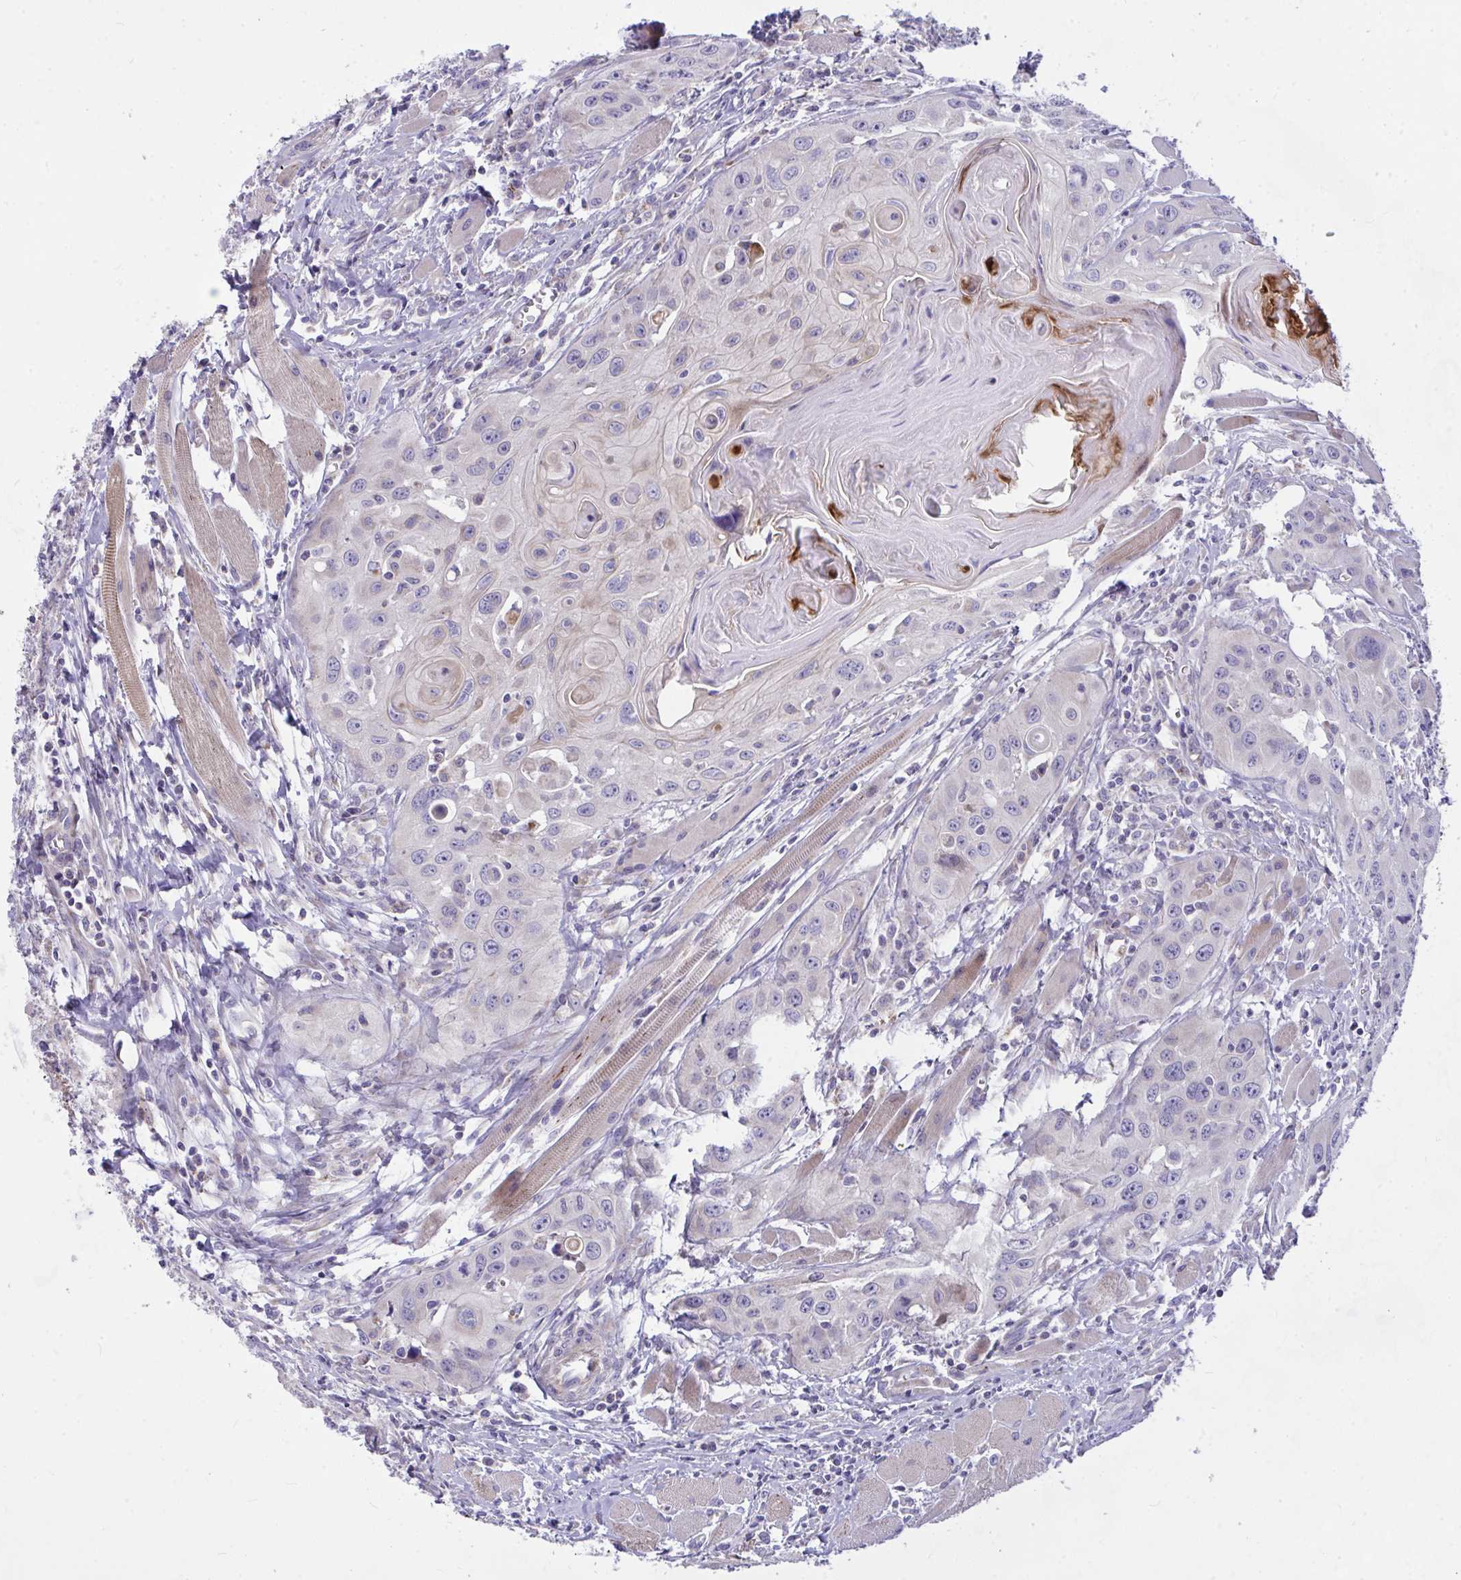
{"staining": {"intensity": "negative", "quantity": "none", "location": "none"}, "tissue": "head and neck cancer", "cell_type": "Tumor cells", "image_type": "cancer", "snomed": [{"axis": "morphology", "description": "Squamous cell carcinoma, NOS"}, {"axis": "topography", "description": "Oral tissue"}, {"axis": "topography", "description": "Head-Neck"}], "caption": "DAB immunohistochemical staining of human squamous cell carcinoma (head and neck) shows no significant positivity in tumor cells.", "gene": "CEP63", "patient": {"sex": "male", "age": 58}}